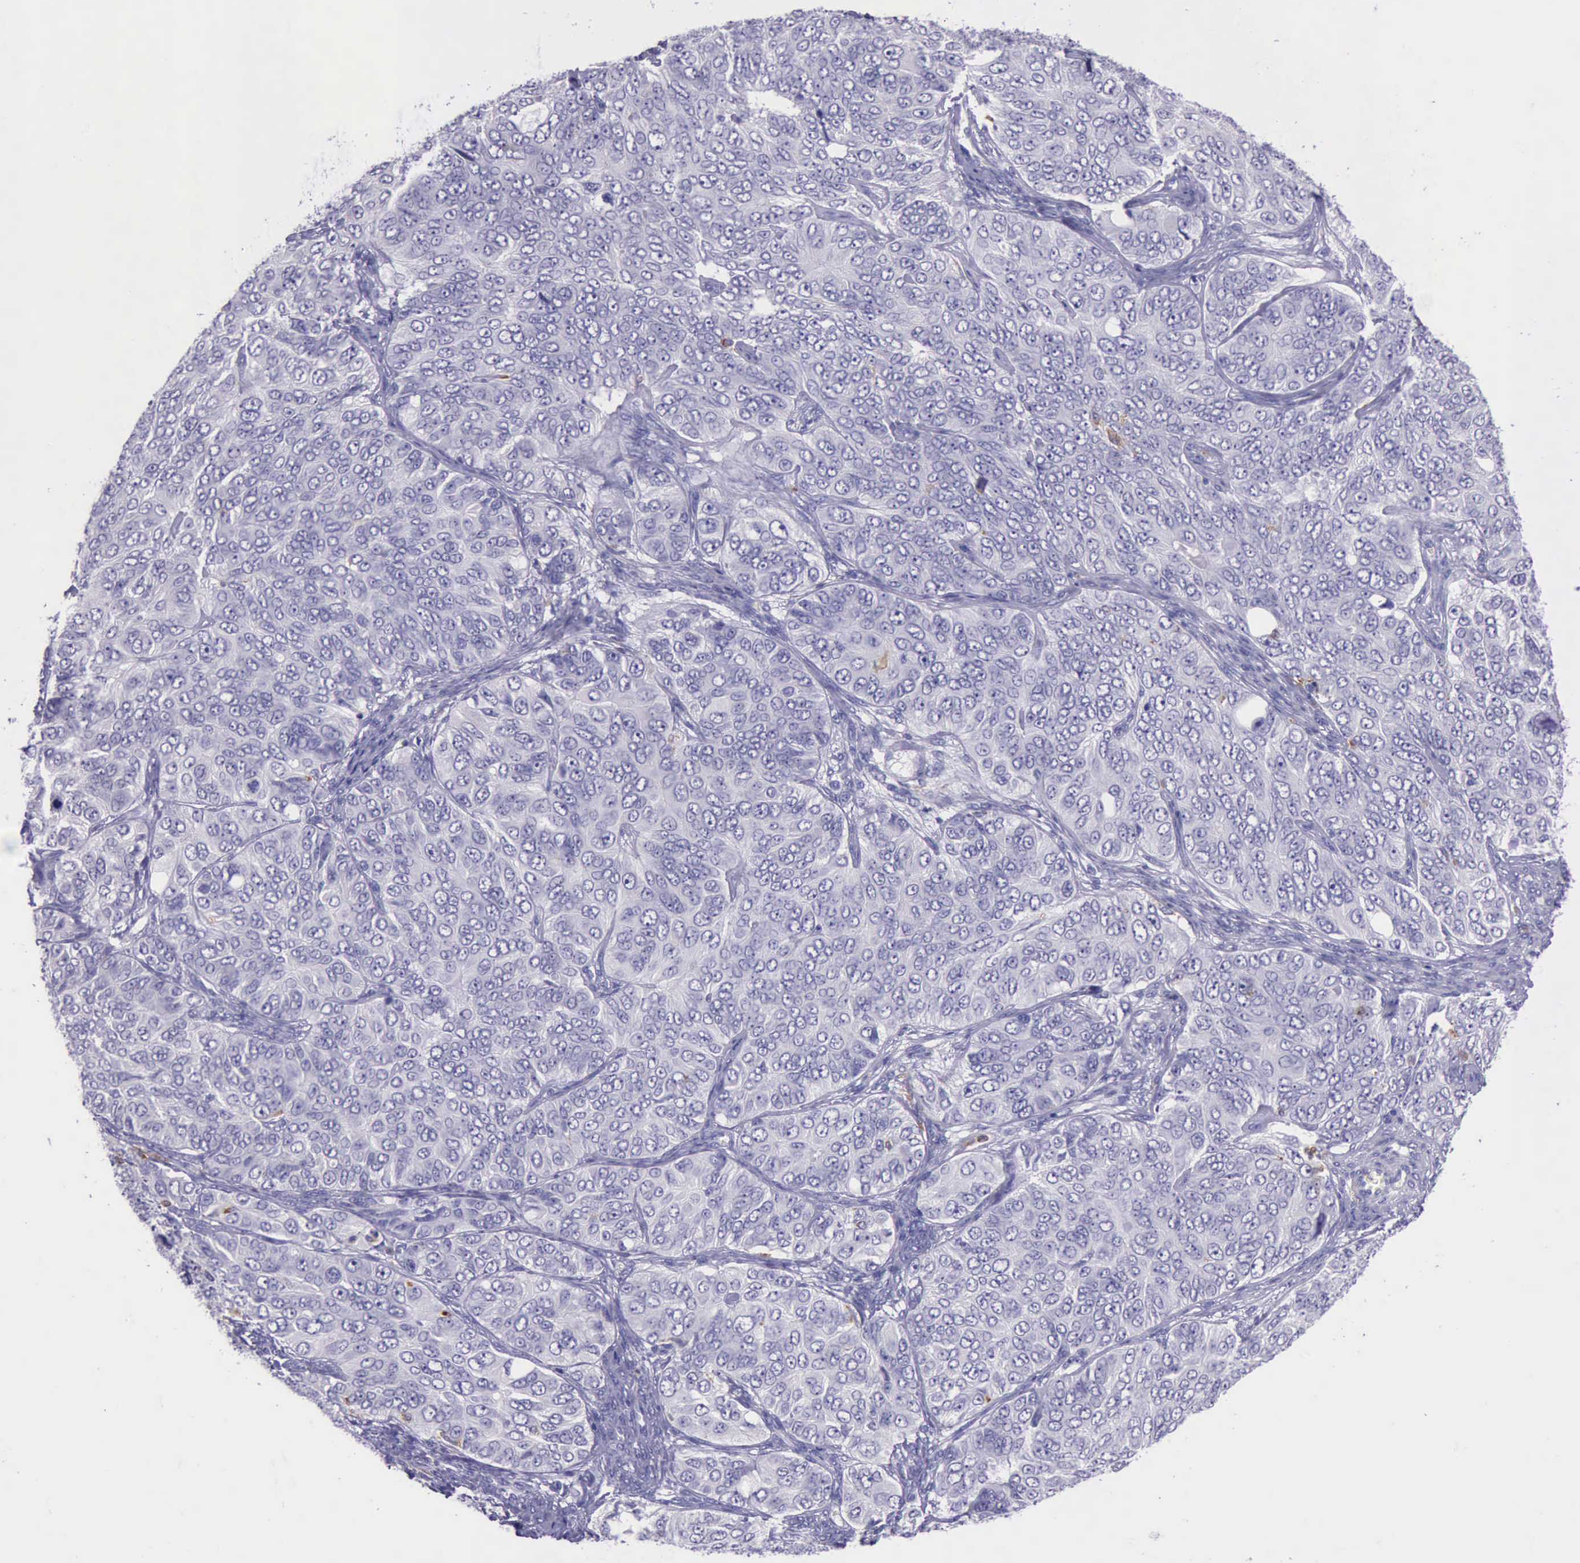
{"staining": {"intensity": "negative", "quantity": "none", "location": "none"}, "tissue": "ovarian cancer", "cell_type": "Tumor cells", "image_type": "cancer", "snomed": [{"axis": "morphology", "description": "Carcinoma, endometroid"}, {"axis": "topography", "description": "Ovary"}], "caption": "Photomicrograph shows no significant protein positivity in tumor cells of ovarian cancer.", "gene": "BTK", "patient": {"sex": "female", "age": 51}}